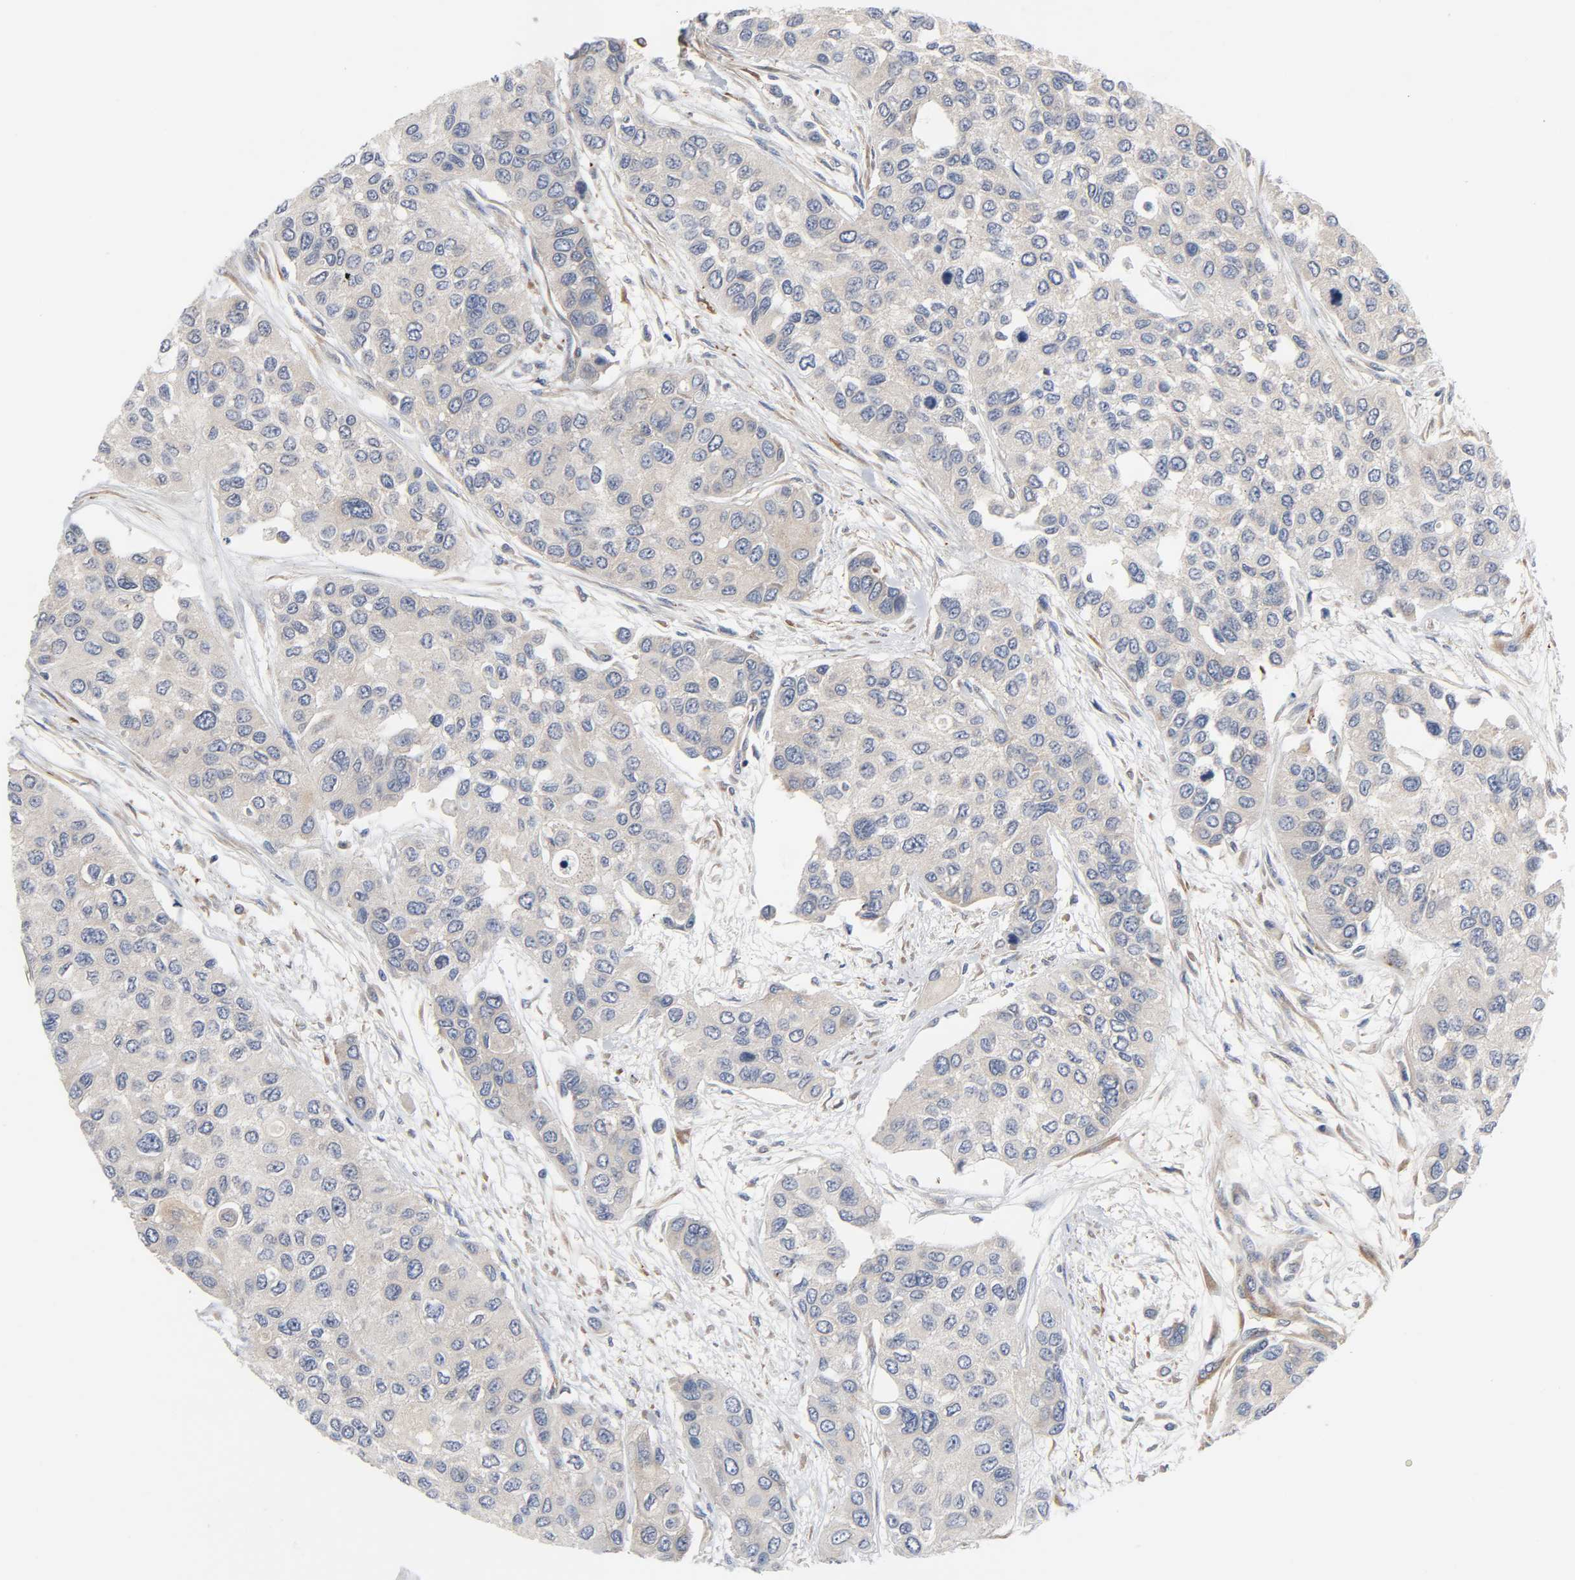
{"staining": {"intensity": "weak", "quantity": "25%-75%", "location": "cytoplasmic/membranous"}, "tissue": "urothelial cancer", "cell_type": "Tumor cells", "image_type": "cancer", "snomed": [{"axis": "morphology", "description": "Urothelial carcinoma, High grade"}, {"axis": "topography", "description": "Urinary bladder"}], "caption": "Tumor cells show low levels of weak cytoplasmic/membranous positivity in approximately 25%-75% of cells in urothelial cancer. The protein is stained brown, and the nuclei are stained in blue (DAB IHC with brightfield microscopy, high magnification).", "gene": "ARHGAP1", "patient": {"sex": "female", "age": 56}}